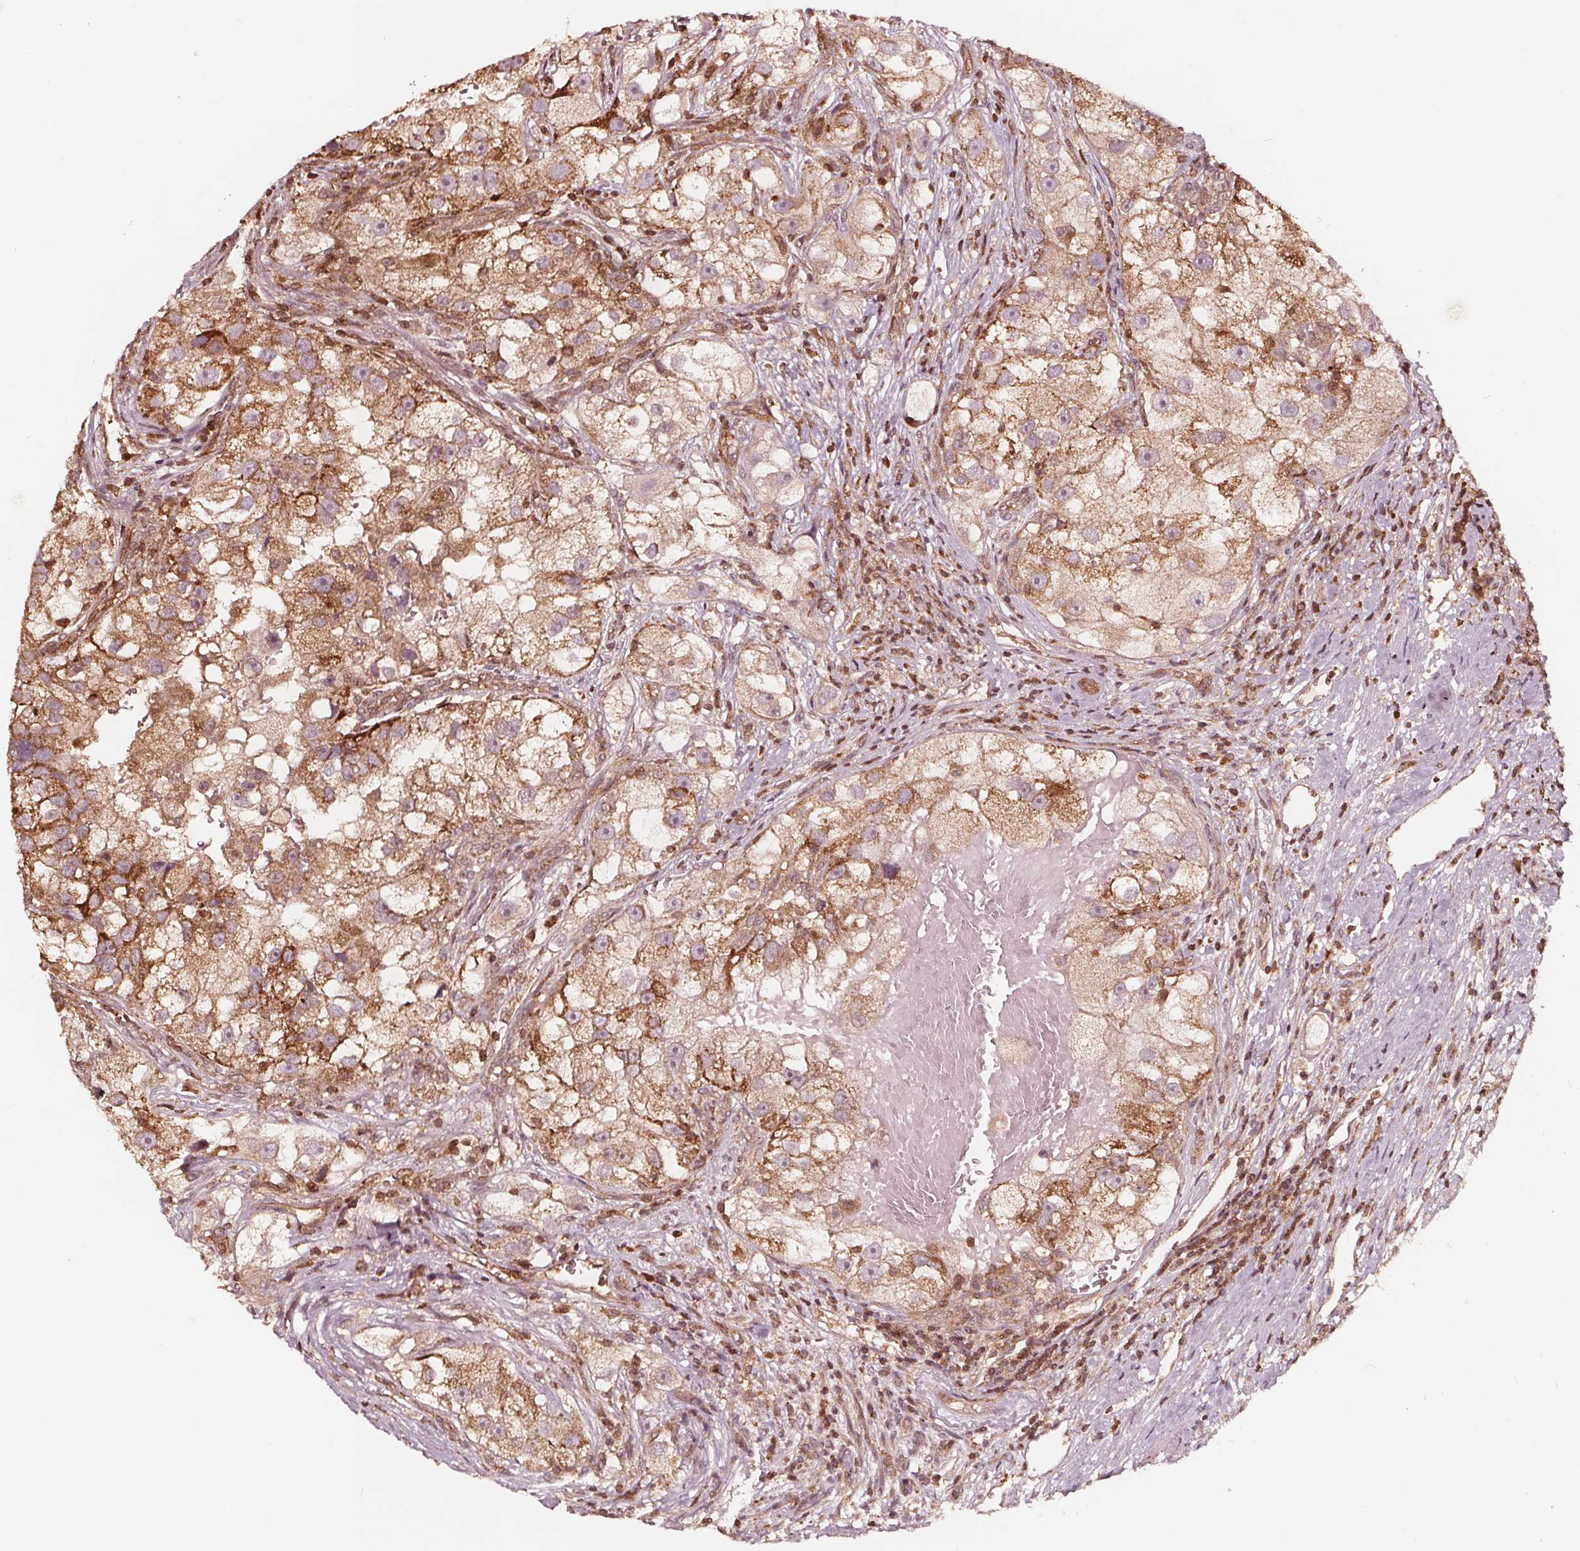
{"staining": {"intensity": "moderate", "quantity": ">75%", "location": "cytoplasmic/membranous"}, "tissue": "renal cancer", "cell_type": "Tumor cells", "image_type": "cancer", "snomed": [{"axis": "morphology", "description": "Adenocarcinoma, NOS"}, {"axis": "topography", "description": "Kidney"}], "caption": "A brown stain highlights moderate cytoplasmic/membranous positivity of a protein in renal cancer tumor cells. (DAB (3,3'-diaminobenzidine) IHC with brightfield microscopy, high magnification).", "gene": "AIP", "patient": {"sex": "male", "age": 63}}